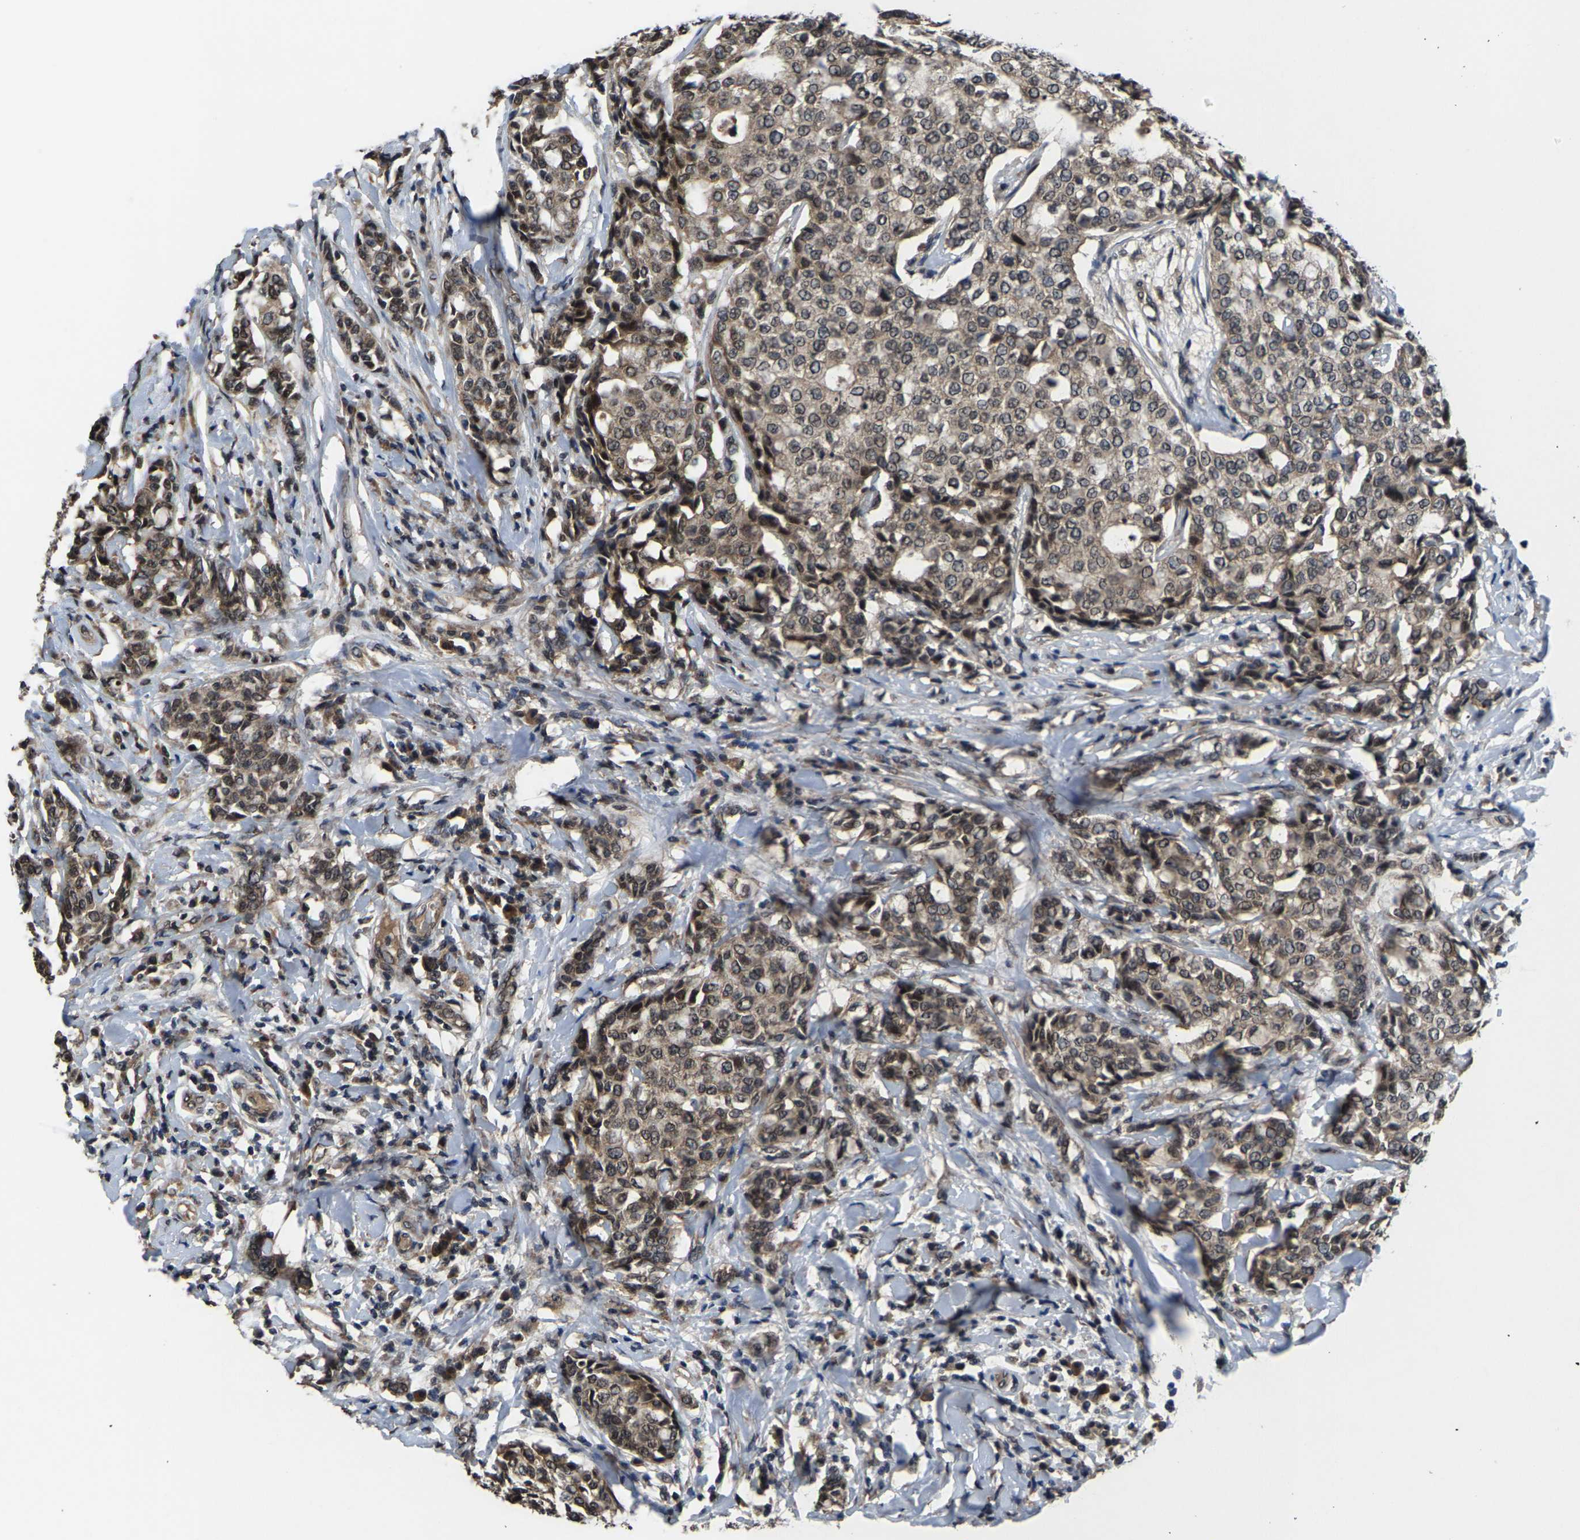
{"staining": {"intensity": "weak", "quantity": ">75%", "location": "cytoplasmic/membranous,nuclear"}, "tissue": "breast cancer", "cell_type": "Tumor cells", "image_type": "cancer", "snomed": [{"axis": "morphology", "description": "Duct carcinoma"}, {"axis": "topography", "description": "Breast"}], "caption": "This micrograph shows immunohistochemistry (IHC) staining of human breast invasive ductal carcinoma, with low weak cytoplasmic/membranous and nuclear expression in about >75% of tumor cells.", "gene": "HUWE1", "patient": {"sex": "female", "age": 27}}